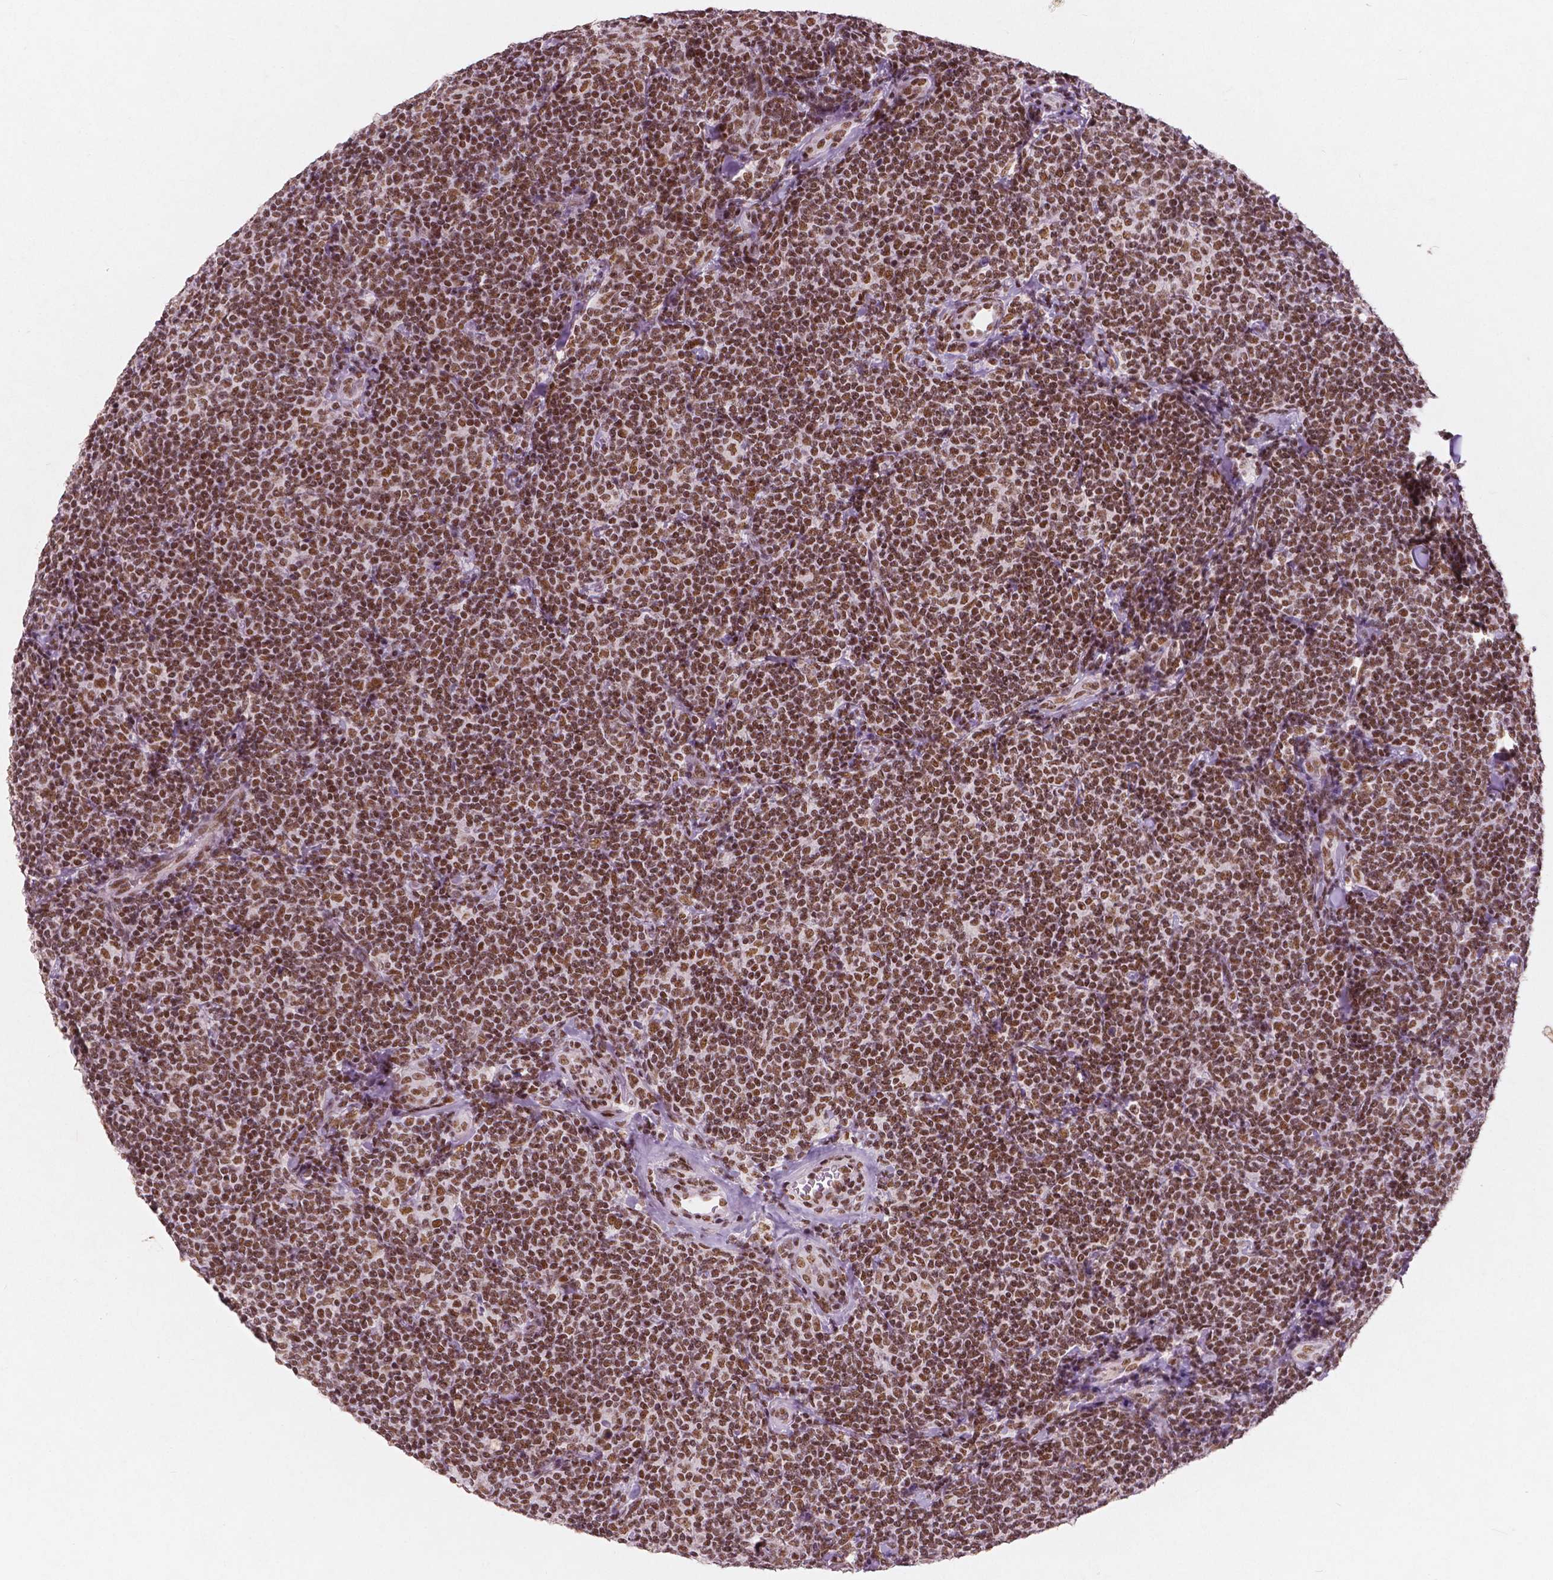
{"staining": {"intensity": "moderate", "quantity": ">75%", "location": "nuclear"}, "tissue": "lymphoma", "cell_type": "Tumor cells", "image_type": "cancer", "snomed": [{"axis": "morphology", "description": "Malignant lymphoma, non-Hodgkin's type, Low grade"}, {"axis": "topography", "description": "Lymph node"}], "caption": "High-magnification brightfield microscopy of lymphoma stained with DAB (3,3'-diaminobenzidine) (brown) and counterstained with hematoxylin (blue). tumor cells exhibit moderate nuclear expression is seen in approximately>75% of cells.", "gene": "BRD4", "patient": {"sex": "female", "age": 56}}